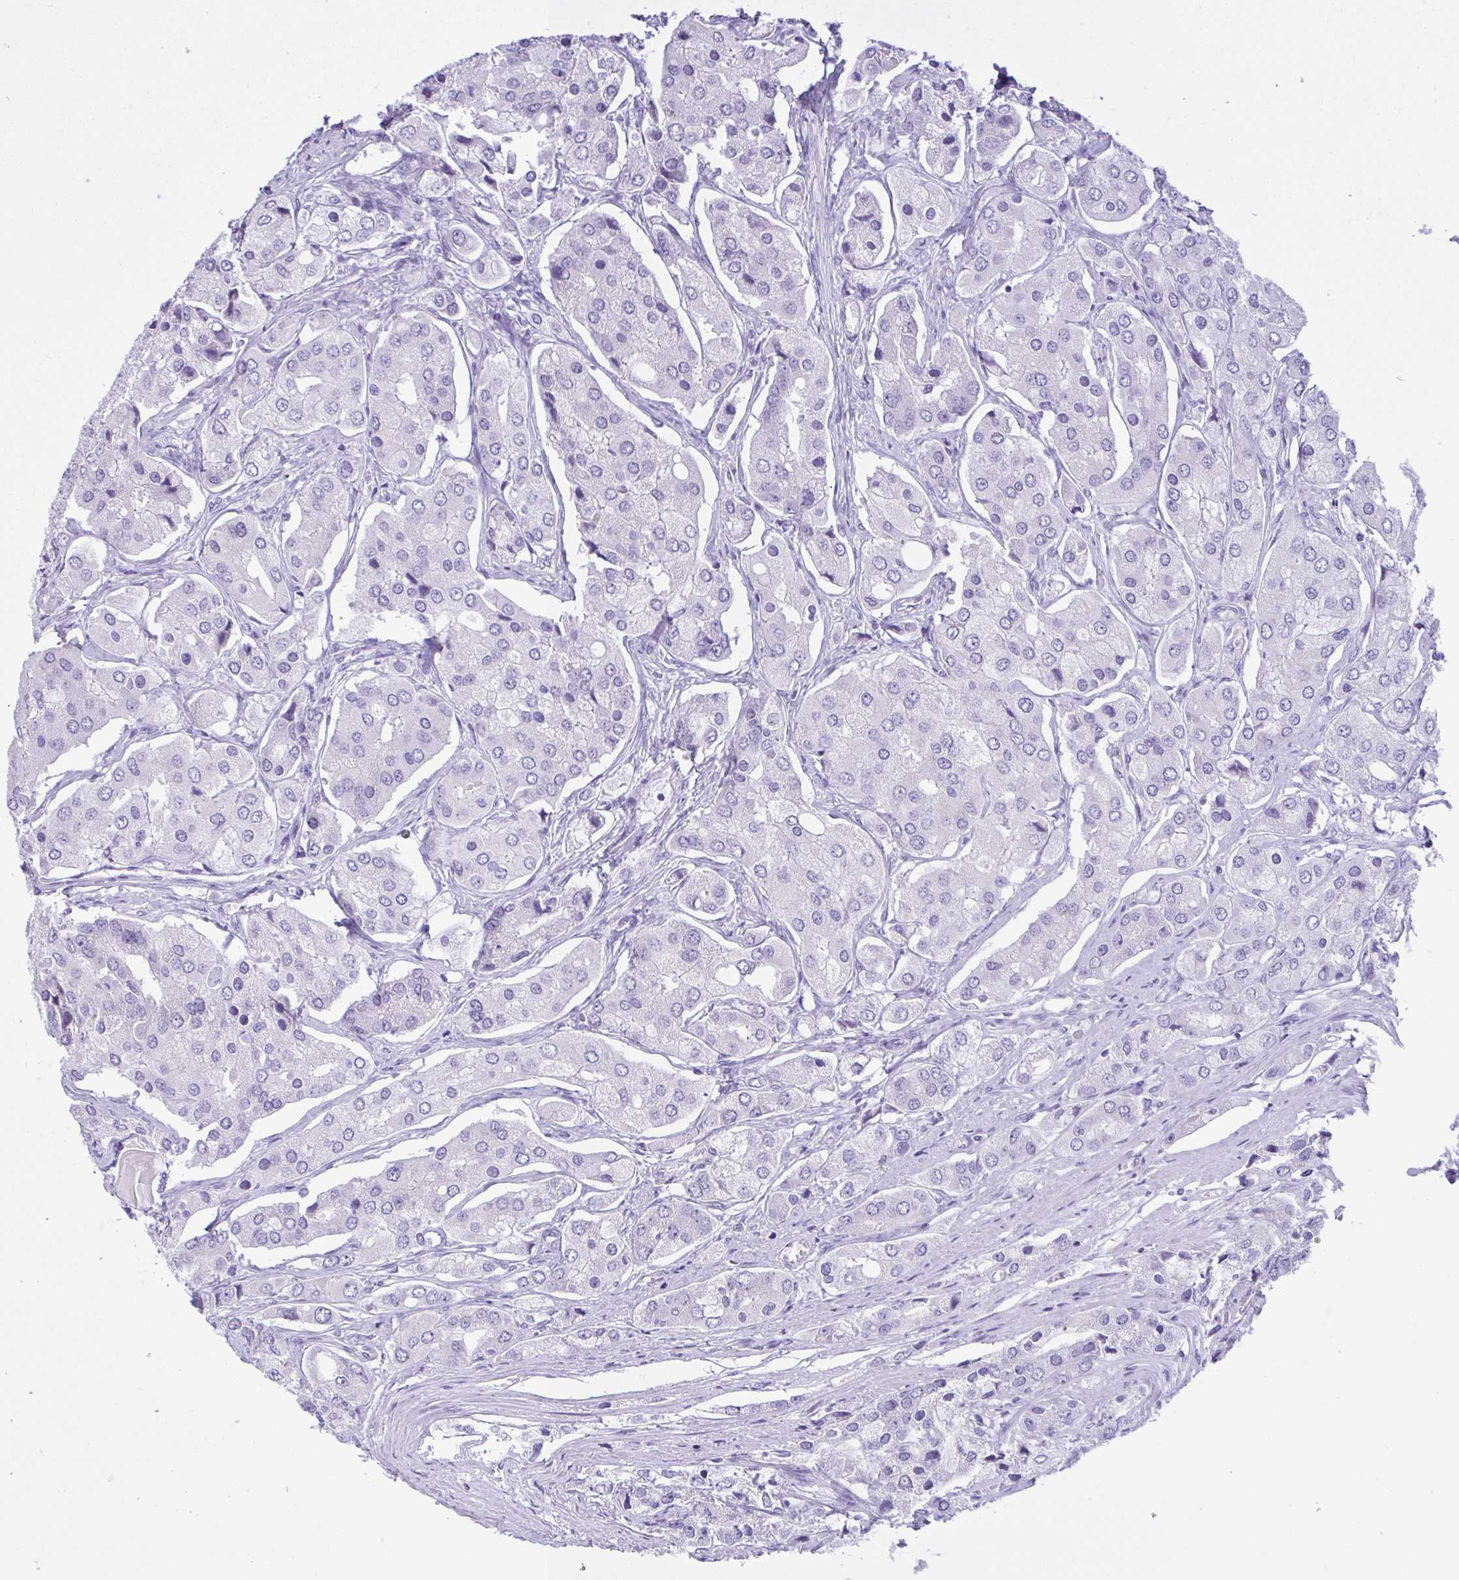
{"staining": {"intensity": "negative", "quantity": "none", "location": "none"}, "tissue": "prostate cancer", "cell_type": "Tumor cells", "image_type": "cancer", "snomed": [{"axis": "morphology", "description": "Adenocarcinoma, Low grade"}, {"axis": "topography", "description": "Prostate"}], "caption": "Tumor cells are negative for protein expression in human prostate low-grade adenocarcinoma.", "gene": "INAFM1", "patient": {"sex": "male", "age": 69}}